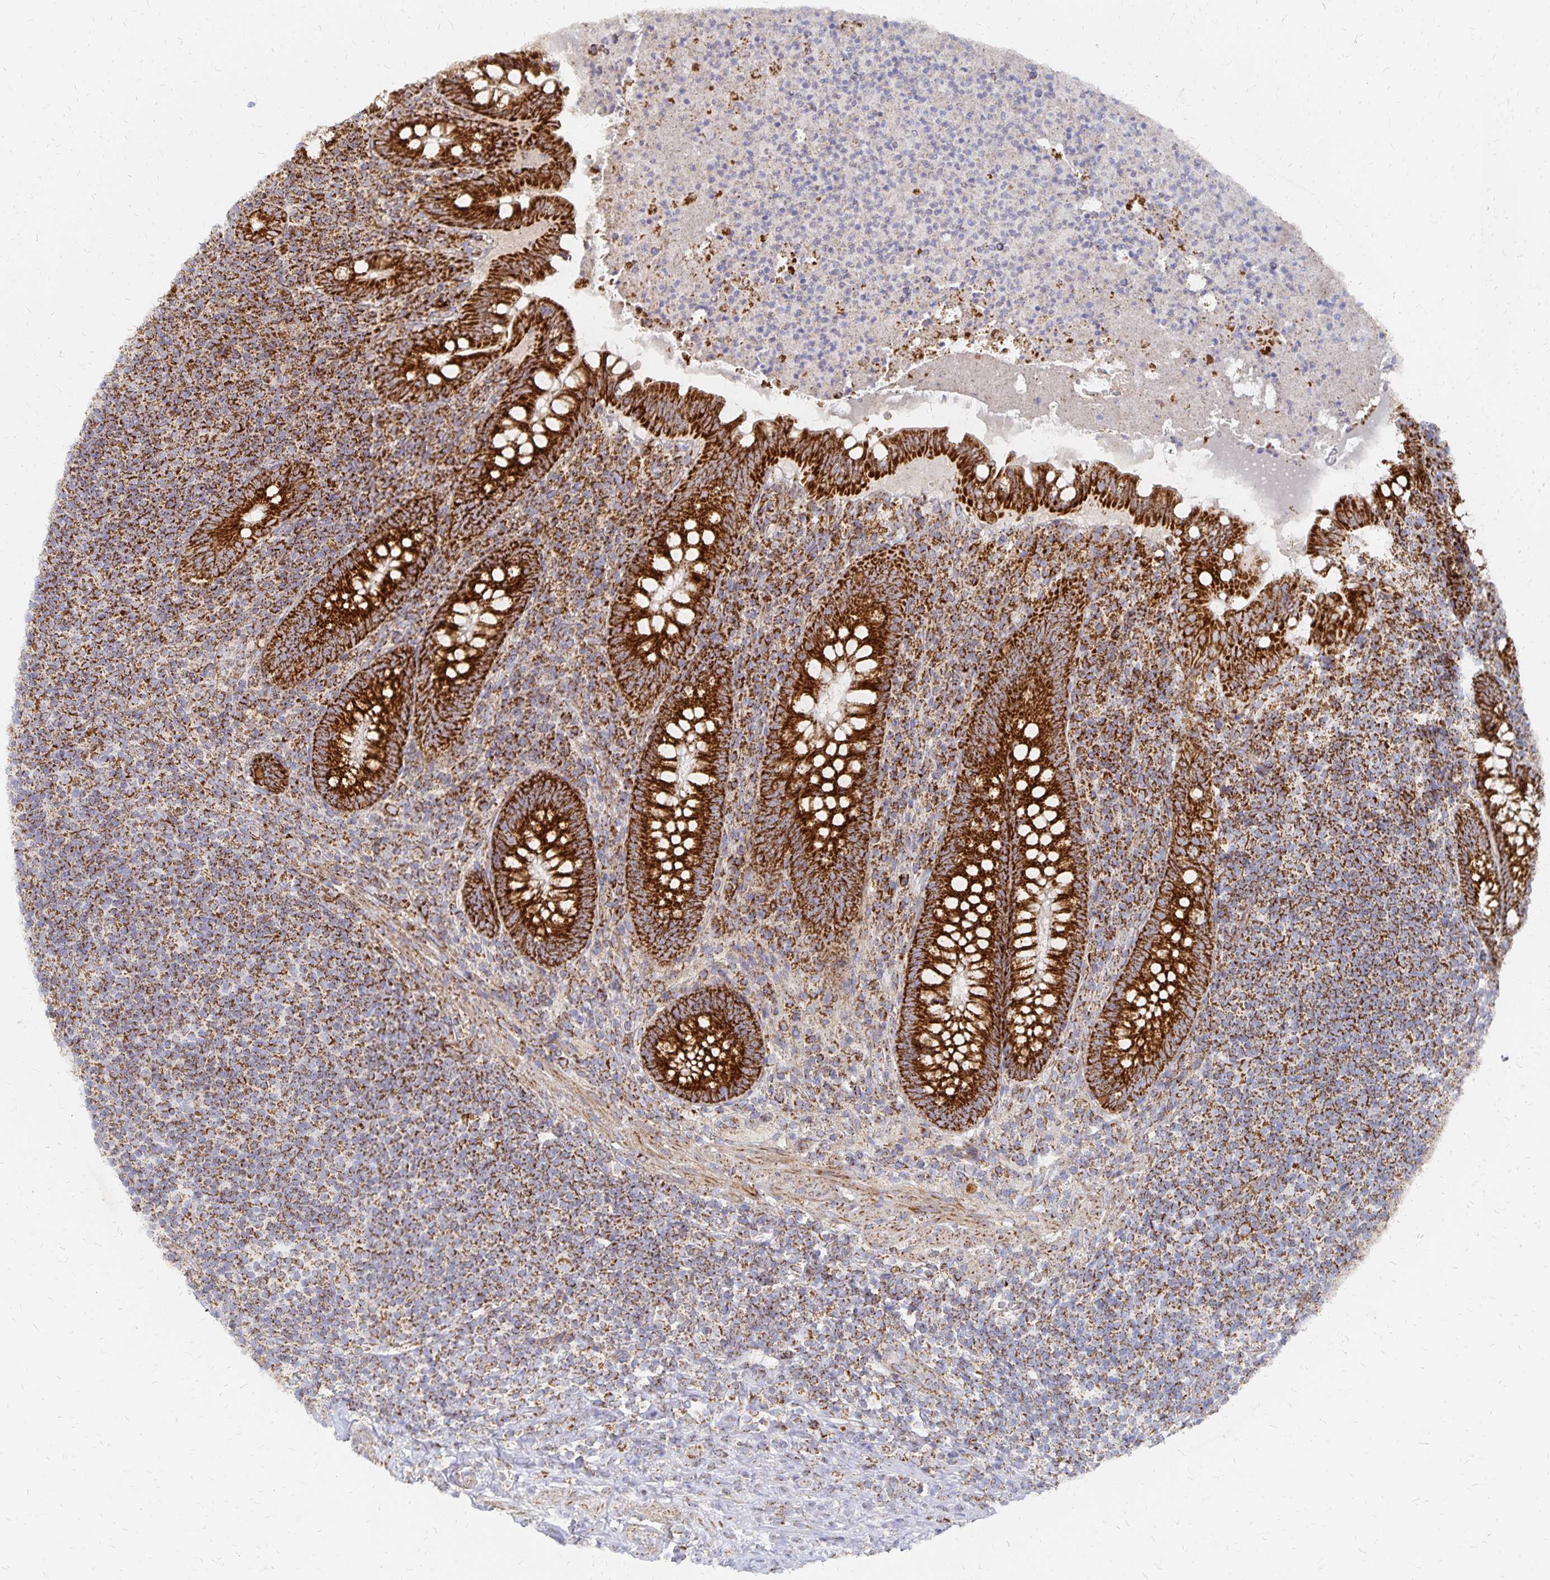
{"staining": {"intensity": "strong", "quantity": ">75%", "location": "cytoplasmic/membranous"}, "tissue": "appendix", "cell_type": "Glandular cells", "image_type": "normal", "snomed": [{"axis": "morphology", "description": "Normal tissue, NOS"}, {"axis": "topography", "description": "Appendix"}], "caption": "Immunohistochemical staining of normal appendix demonstrates high levels of strong cytoplasmic/membranous expression in about >75% of glandular cells.", "gene": "STOML2", "patient": {"sex": "male", "age": 47}}